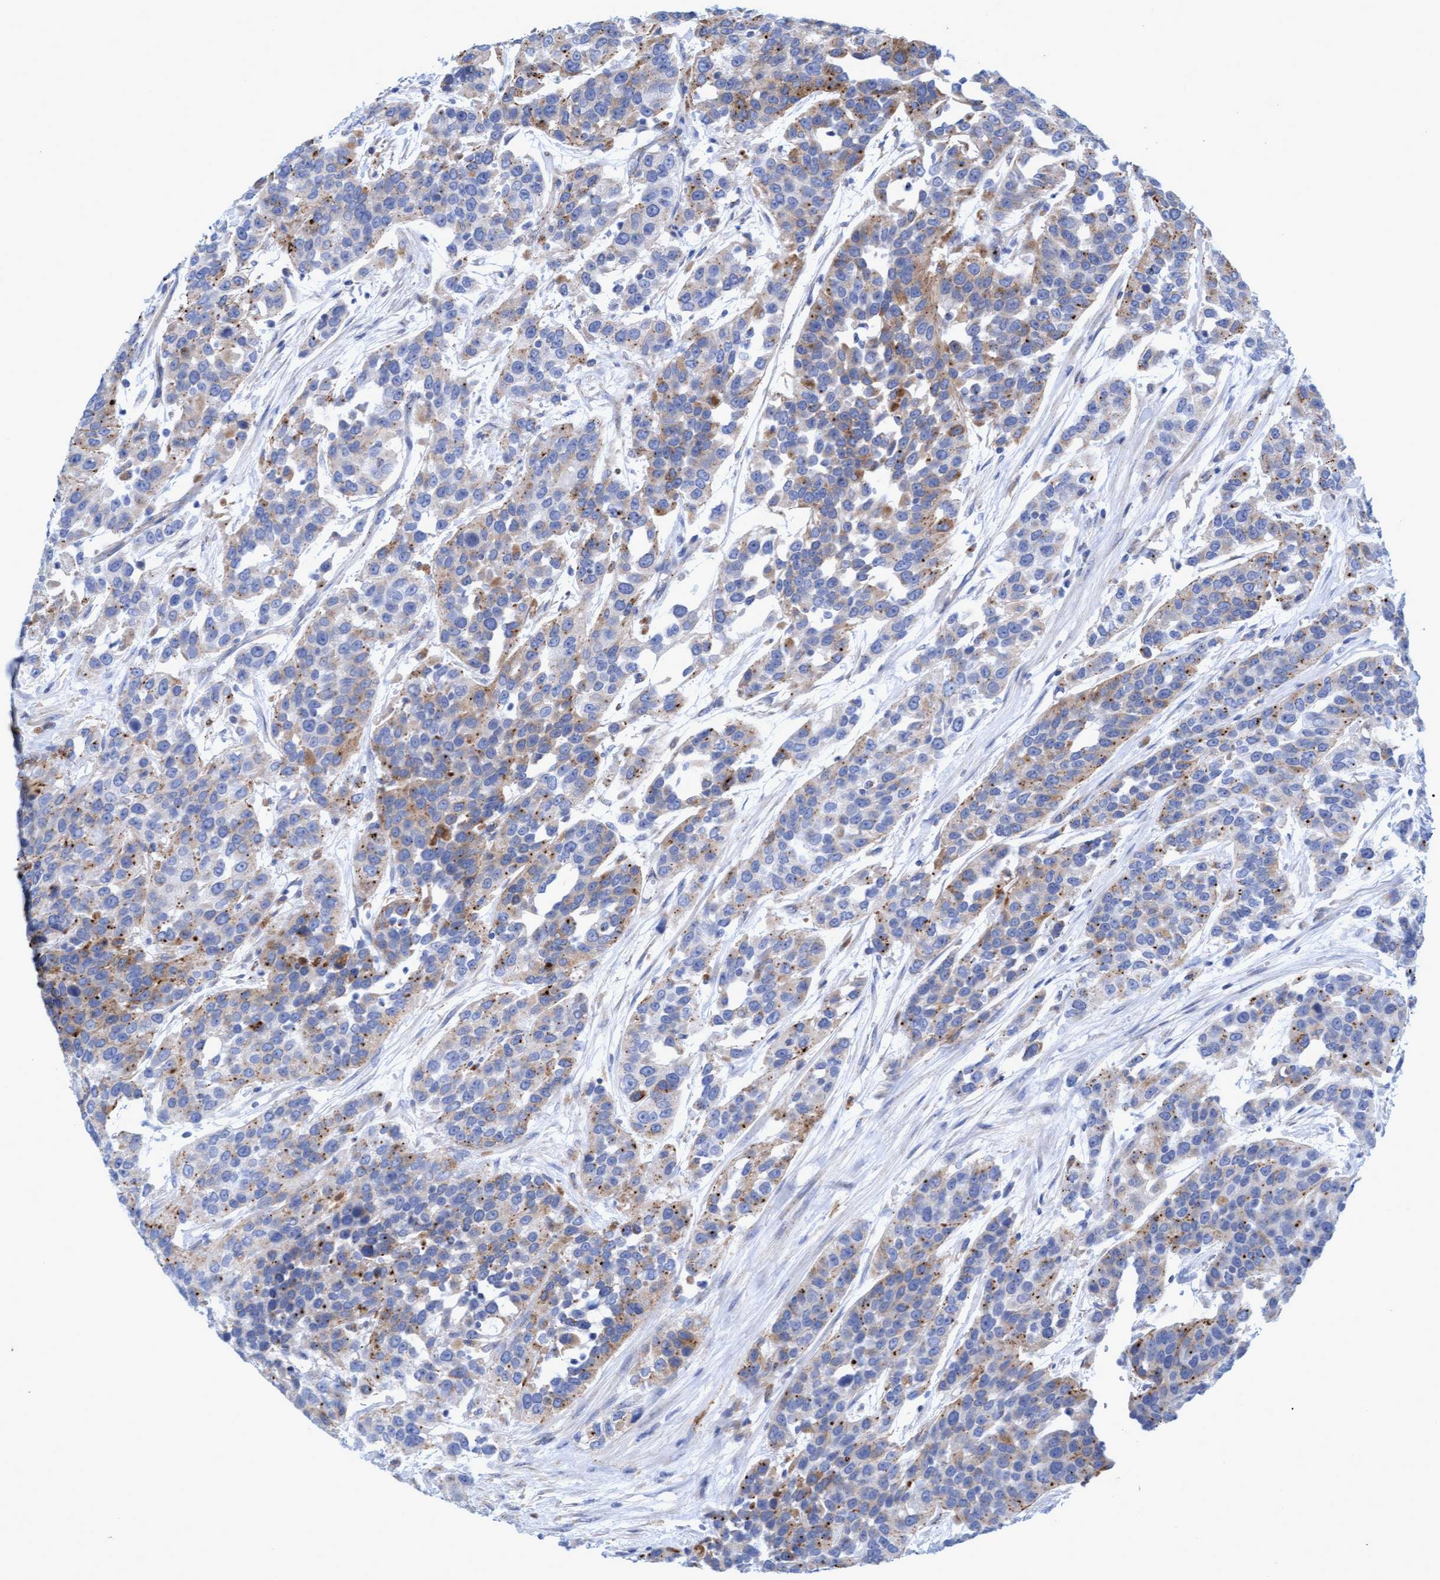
{"staining": {"intensity": "moderate", "quantity": "25%-75%", "location": "cytoplasmic/membranous"}, "tissue": "urothelial cancer", "cell_type": "Tumor cells", "image_type": "cancer", "snomed": [{"axis": "morphology", "description": "Urothelial carcinoma, High grade"}, {"axis": "topography", "description": "Urinary bladder"}], "caption": "Immunohistochemistry (IHC) photomicrograph of neoplastic tissue: urothelial carcinoma (high-grade) stained using IHC reveals medium levels of moderate protein expression localized specifically in the cytoplasmic/membranous of tumor cells, appearing as a cytoplasmic/membranous brown color.", "gene": "SGSH", "patient": {"sex": "female", "age": 80}}